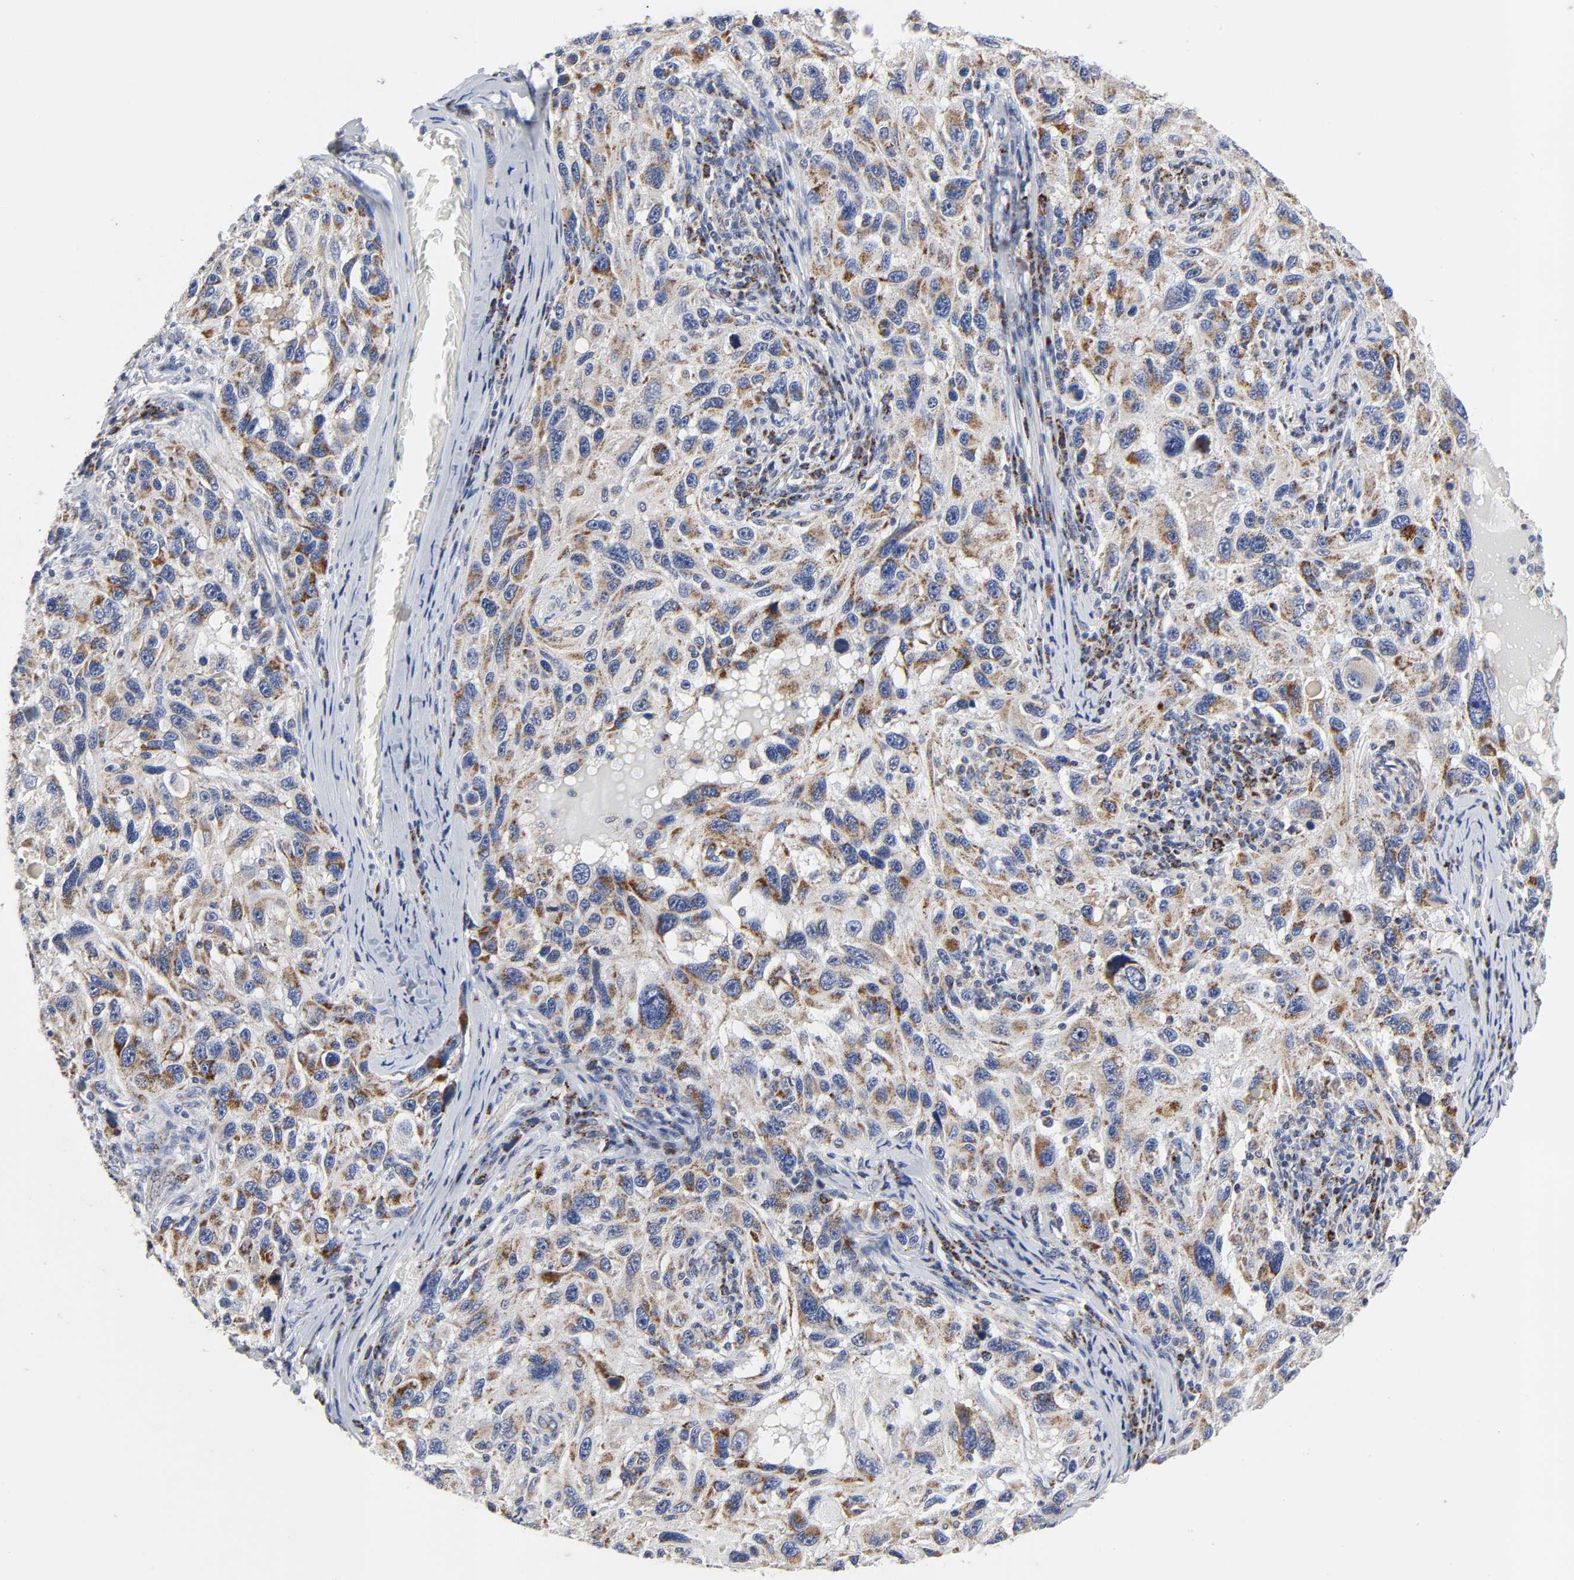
{"staining": {"intensity": "moderate", "quantity": ">75%", "location": "cytoplasmic/membranous"}, "tissue": "melanoma", "cell_type": "Tumor cells", "image_type": "cancer", "snomed": [{"axis": "morphology", "description": "Malignant melanoma, NOS"}, {"axis": "topography", "description": "Skin"}], "caption": "Malignant melanoma was stained to show a protein in brown. There is medium levels of moderate cytoplasmic/membranous expression in about >75% of tumor cells. The protein of interest is shown in brown color, while the nuclei are stained blue.", "gene": "AOPEP", "patient": {"sex": "male", "age": 53}}